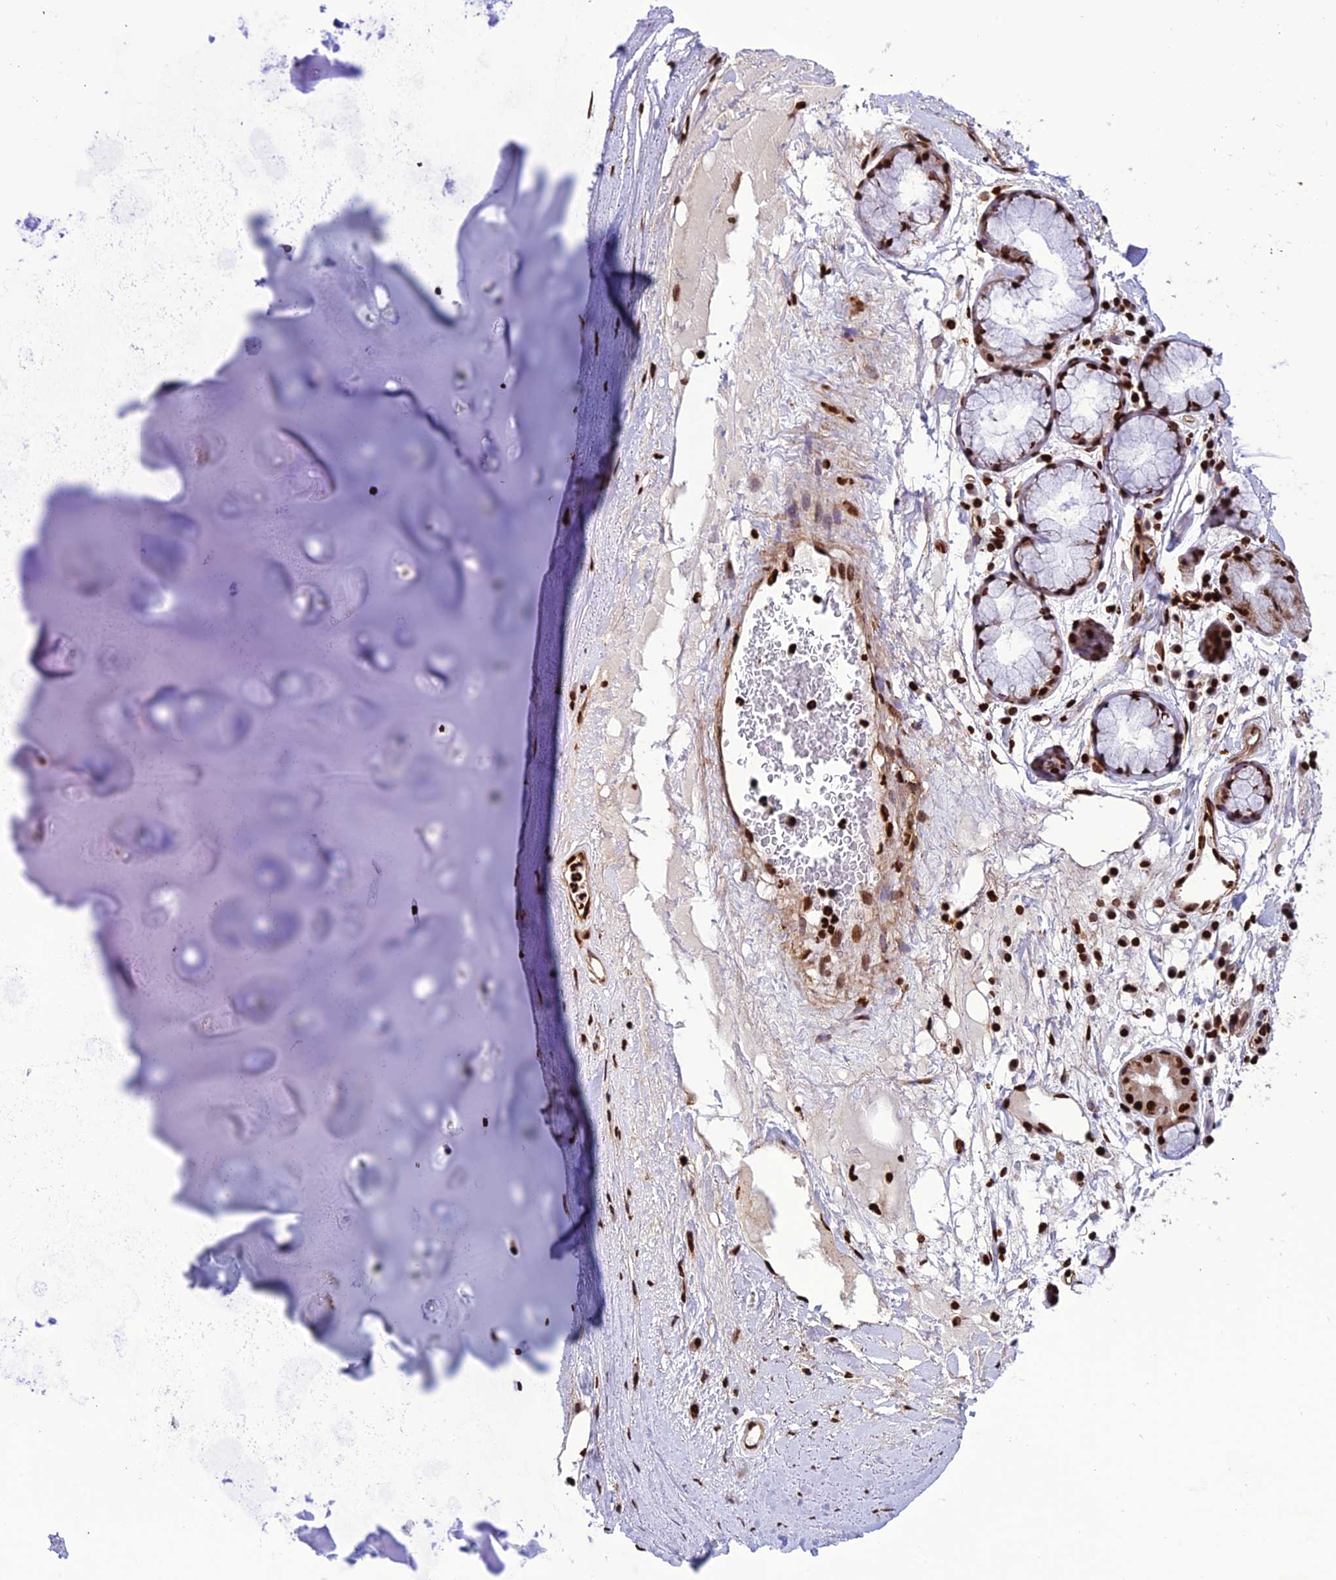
{"staining": {"intensity": "strong", "quantity": ">75%", "location": "nuclear"}, "tissue": "adipose tissue", "cell_type": "Adipocytes", "image_type": "normal", "snomed": [{"axis": "morphology", "description": "Normal tissue, NOS"}, {"axis": "topography", "description": "Cartilage tissue"}], "caption": "Immunohistochemistry of normal human adipose tissue displays high levels of strong nuclear expression in about >75% of adipocytes. The protein of interest is shown in brown color, while the nuclei are stained blue.", "gene": "INO80E", "patient": {"sex": "female", "age": 63}}